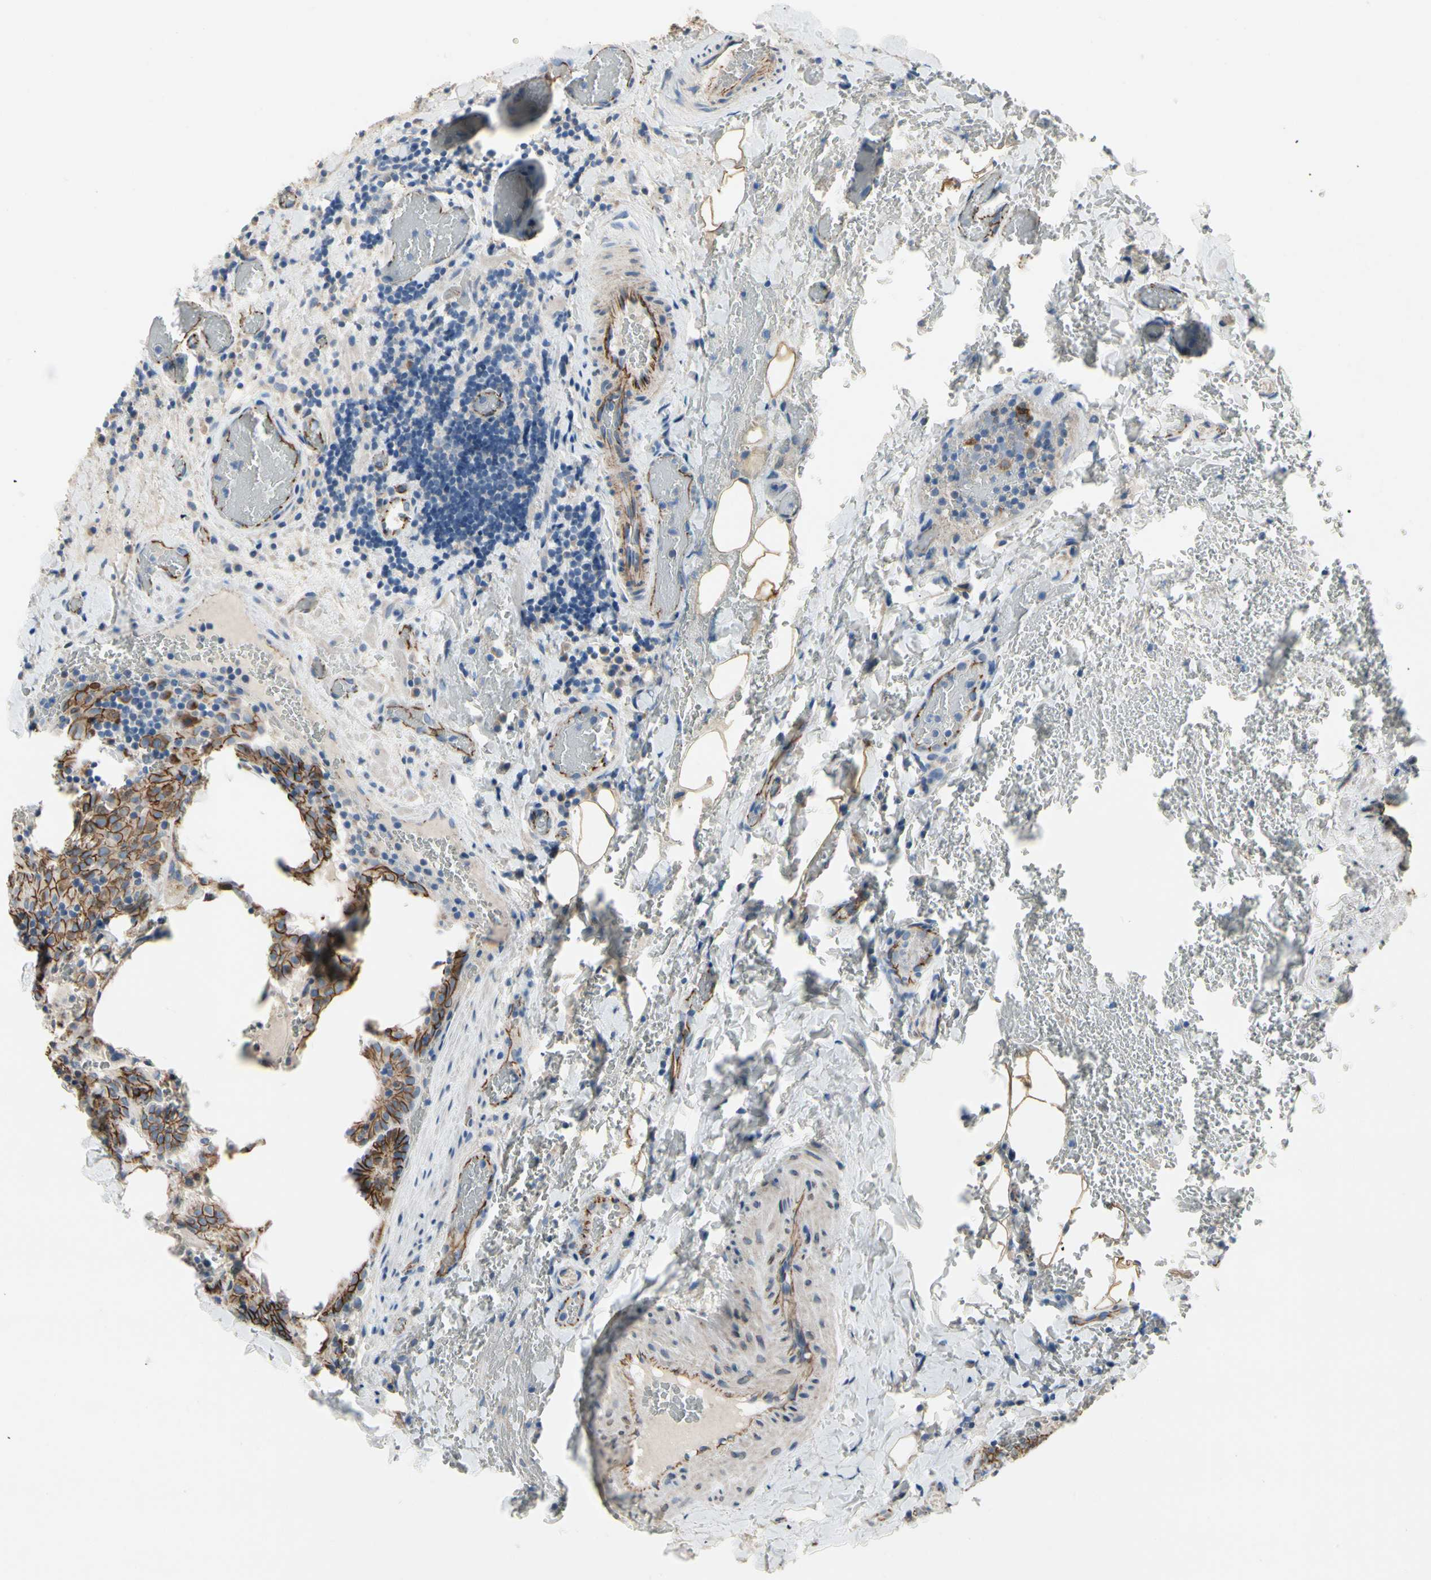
{"staining": {"intensity": "moderate", "quantity": "25%-75%", "location": "cytoplasmic/membranous"}, "tissue": "thyroid cancer", "cell_type": "Tumor cells", "image_type": "cancer", "snomed": [{"axis": "morphology", "description": "Normal tissue, NOS"}, {"axis": "morphology", "description": "Papillary adenocarcinoma, NOS"}, {"axis": "topography", "description": "Thyroid gland"}], "caption": "IHC image of human thyroid cancer stained for a protein (brown), which shows medium levels of moderate cytoplasmic/membranous expression in about 25%-75% of tumor cells.", "gene": "LGR6", "patient": {"sex": "female", "age": 30}}